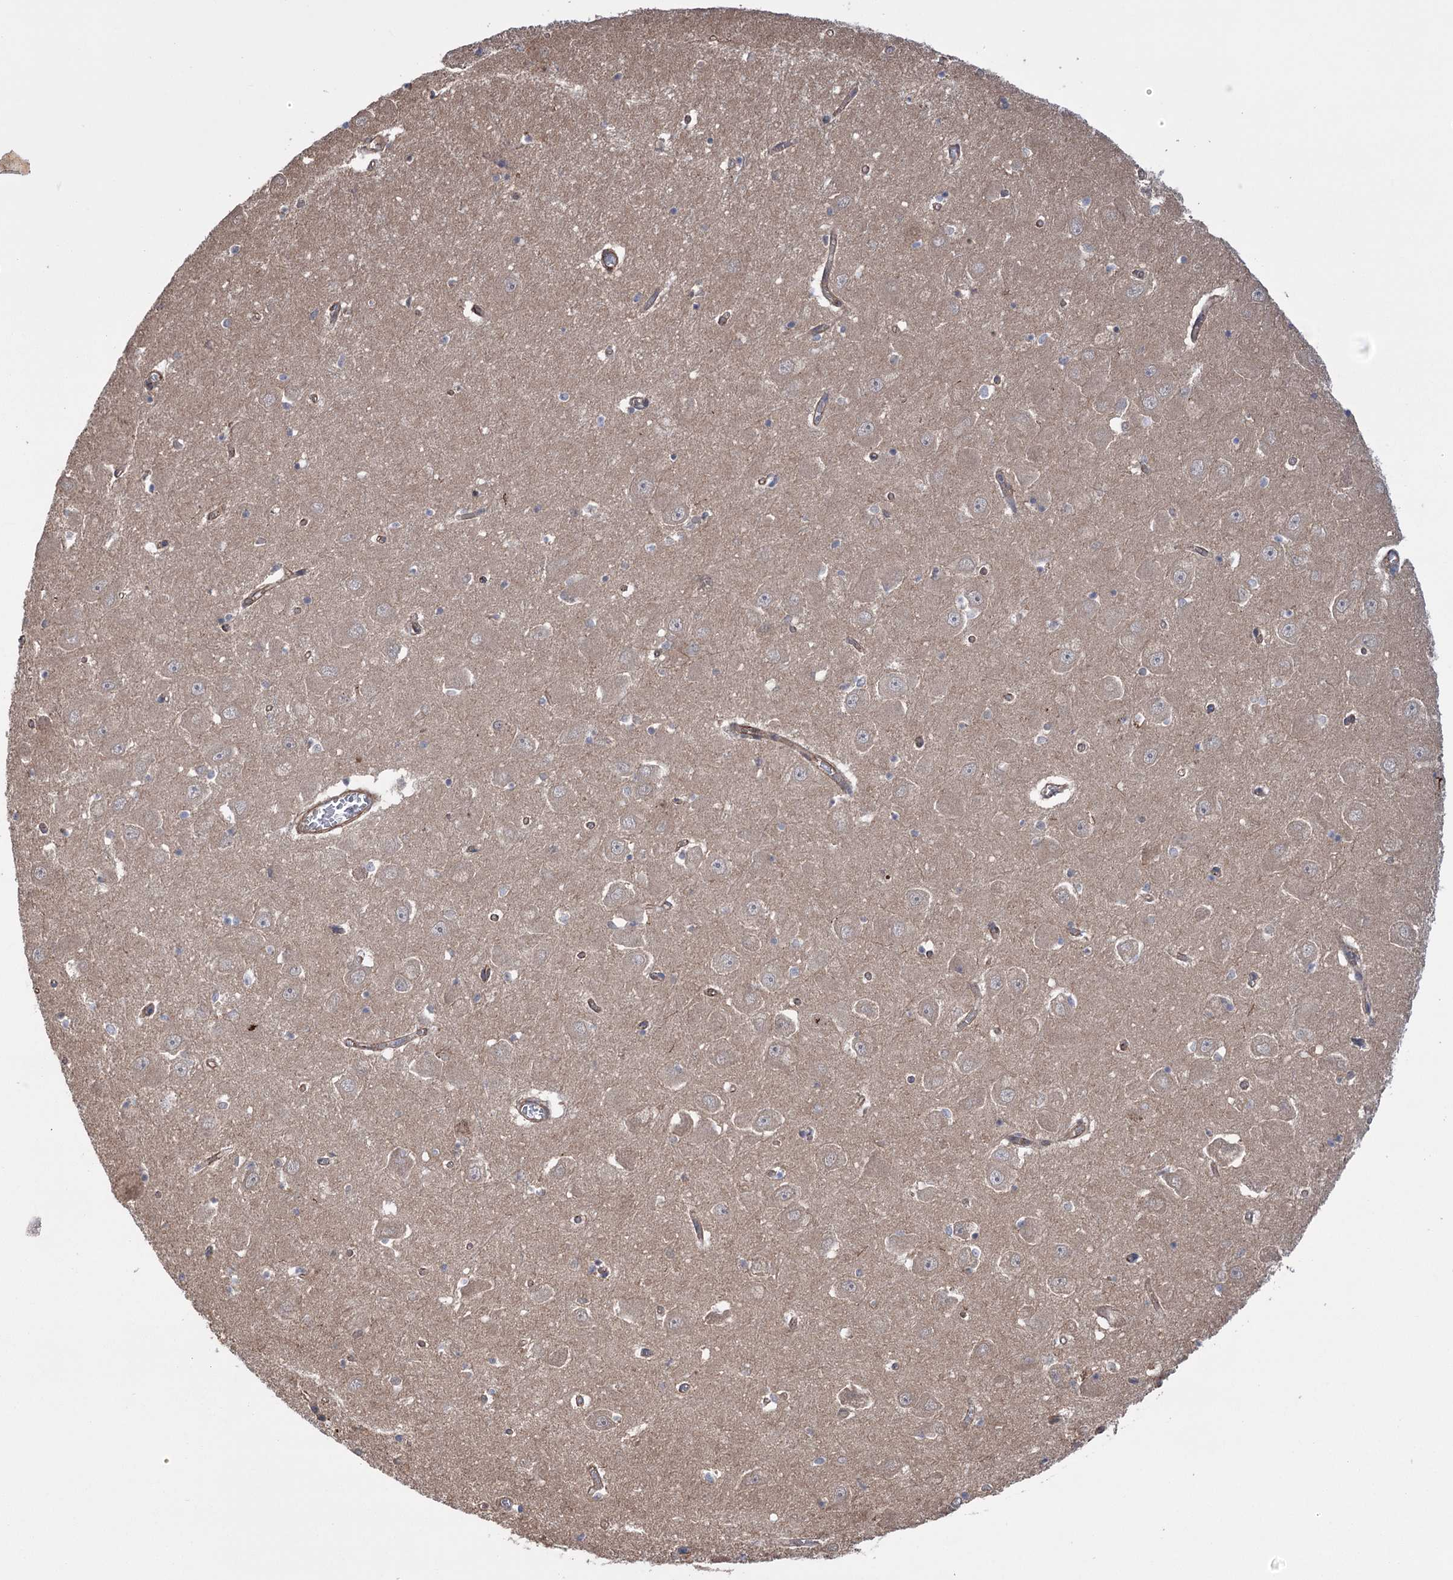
{"staining": {"intensity": "moderate", "quantity": "<25%", "location": "cytoplasmic/membranous"}, "tissue": "hippocampus", "cell_type": "Glial cells", "image_type": "normal", "snomed": [{"axis": "morphology", "description": "Normal tissue, NOS"}, {"axis": "topography", "description": "Hippocampus"}], "caption": "This photomicrograph displays immunohistochemistry (IHC) staining of normal hippocampus, with low moderate cytoplasmic/membranous positivity in approximately <25% of glial cells.", "gene": "TRIM71", "patient": {"sex": "male", "age": 70}}